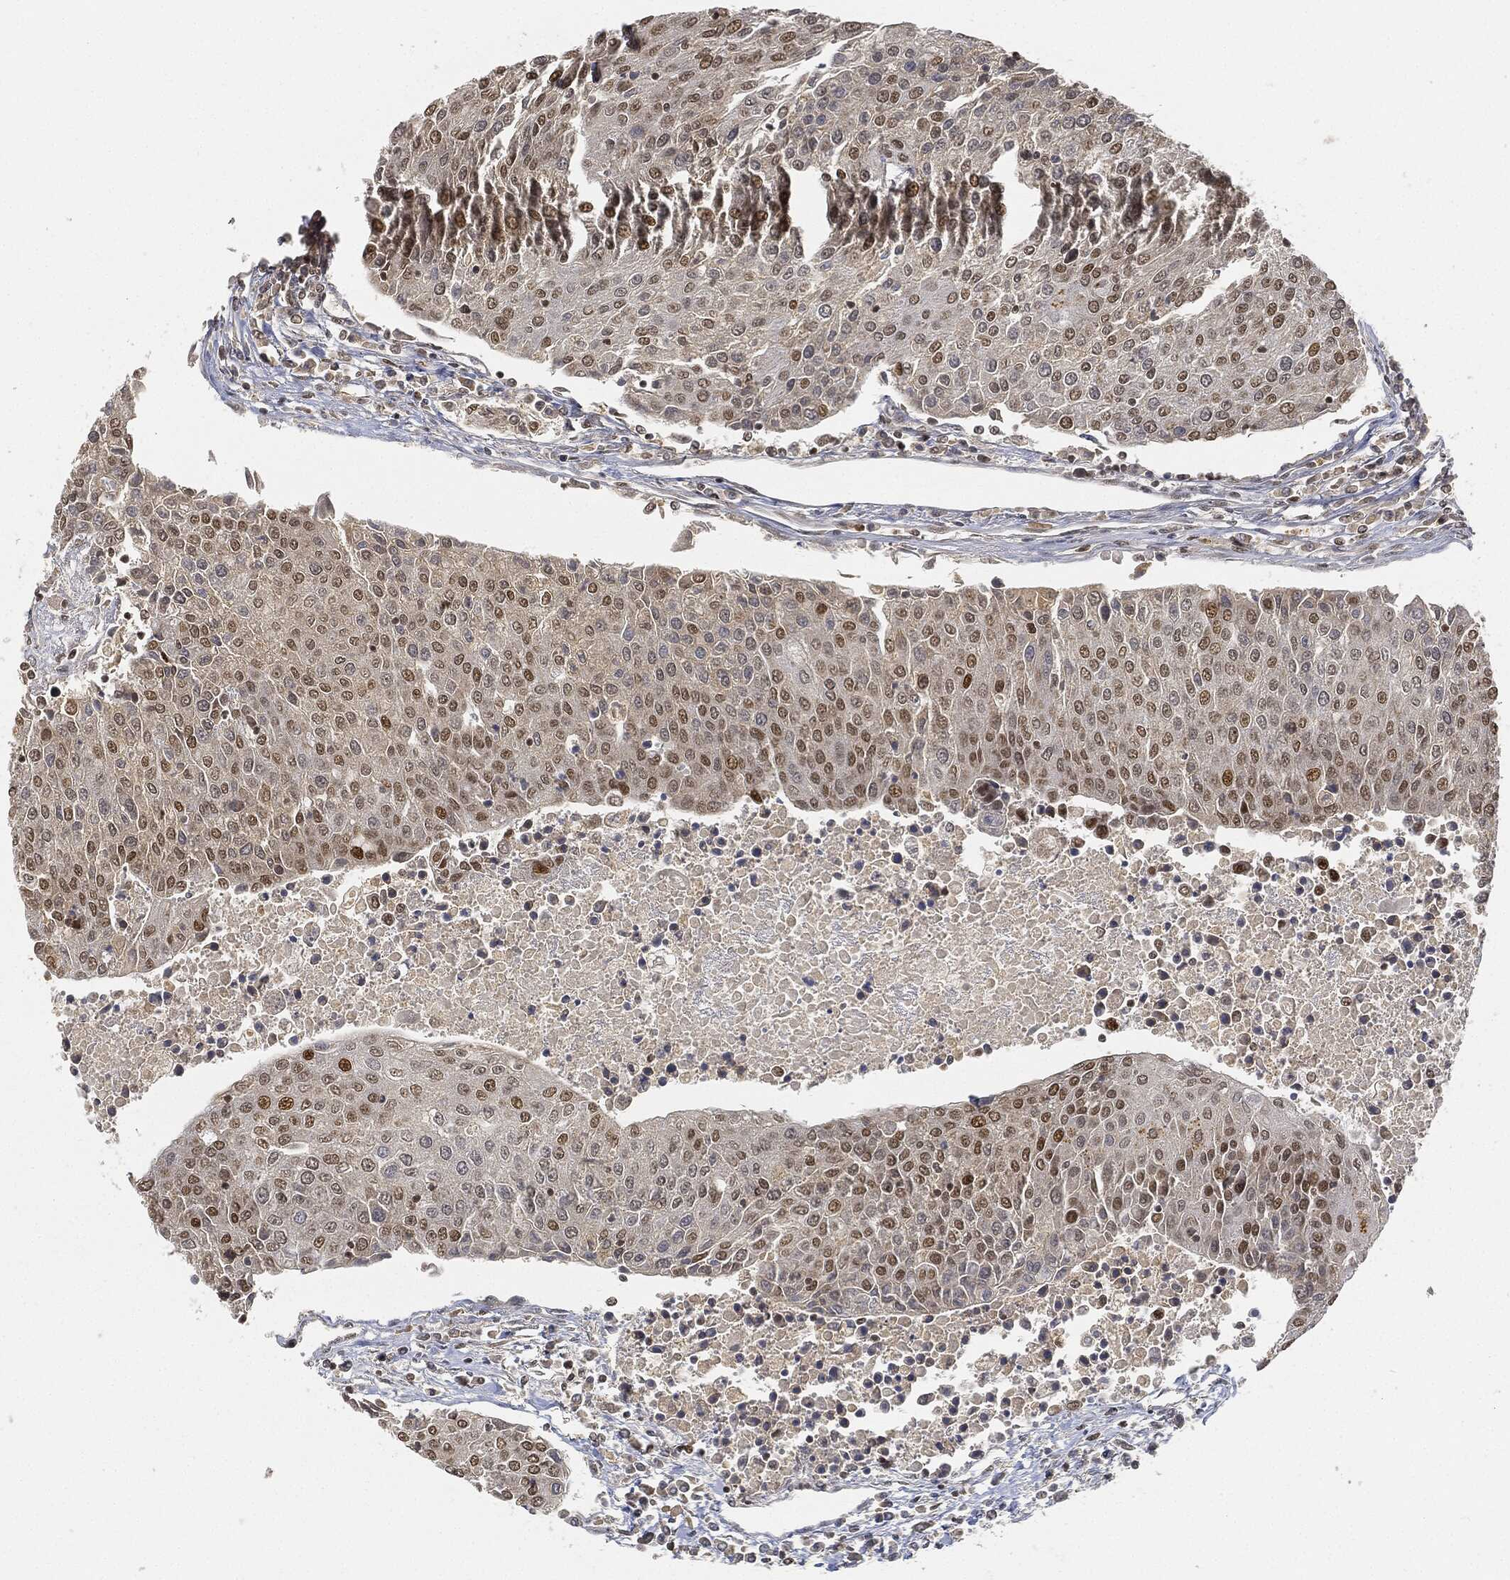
{"staining": {"intensity": "moderate", "quantity": "<25%", "location": "nuclear"}, "tissue": "urothelial cancer", "cell_type": "Tumor cells", "image_type": "cancer", "snomed": [{"axis": "morphology", "description": "Urothelial carcinoma, High grade"}, {"axis": "topography", "description": "Urinary bladder"}], "caption": "High-magnification brightfield microscopy of high-grade urothelial carcinoma stained with DAB (3,3'-diaminobenzidine) (brown) and counterstained with hematoxylin (blue). tumor cells exhibit moderate nuclear staining is appreciated in approximately<25% of cells.", "gene": "CIB1", "patient": {"sex": "female", "age": 85}}